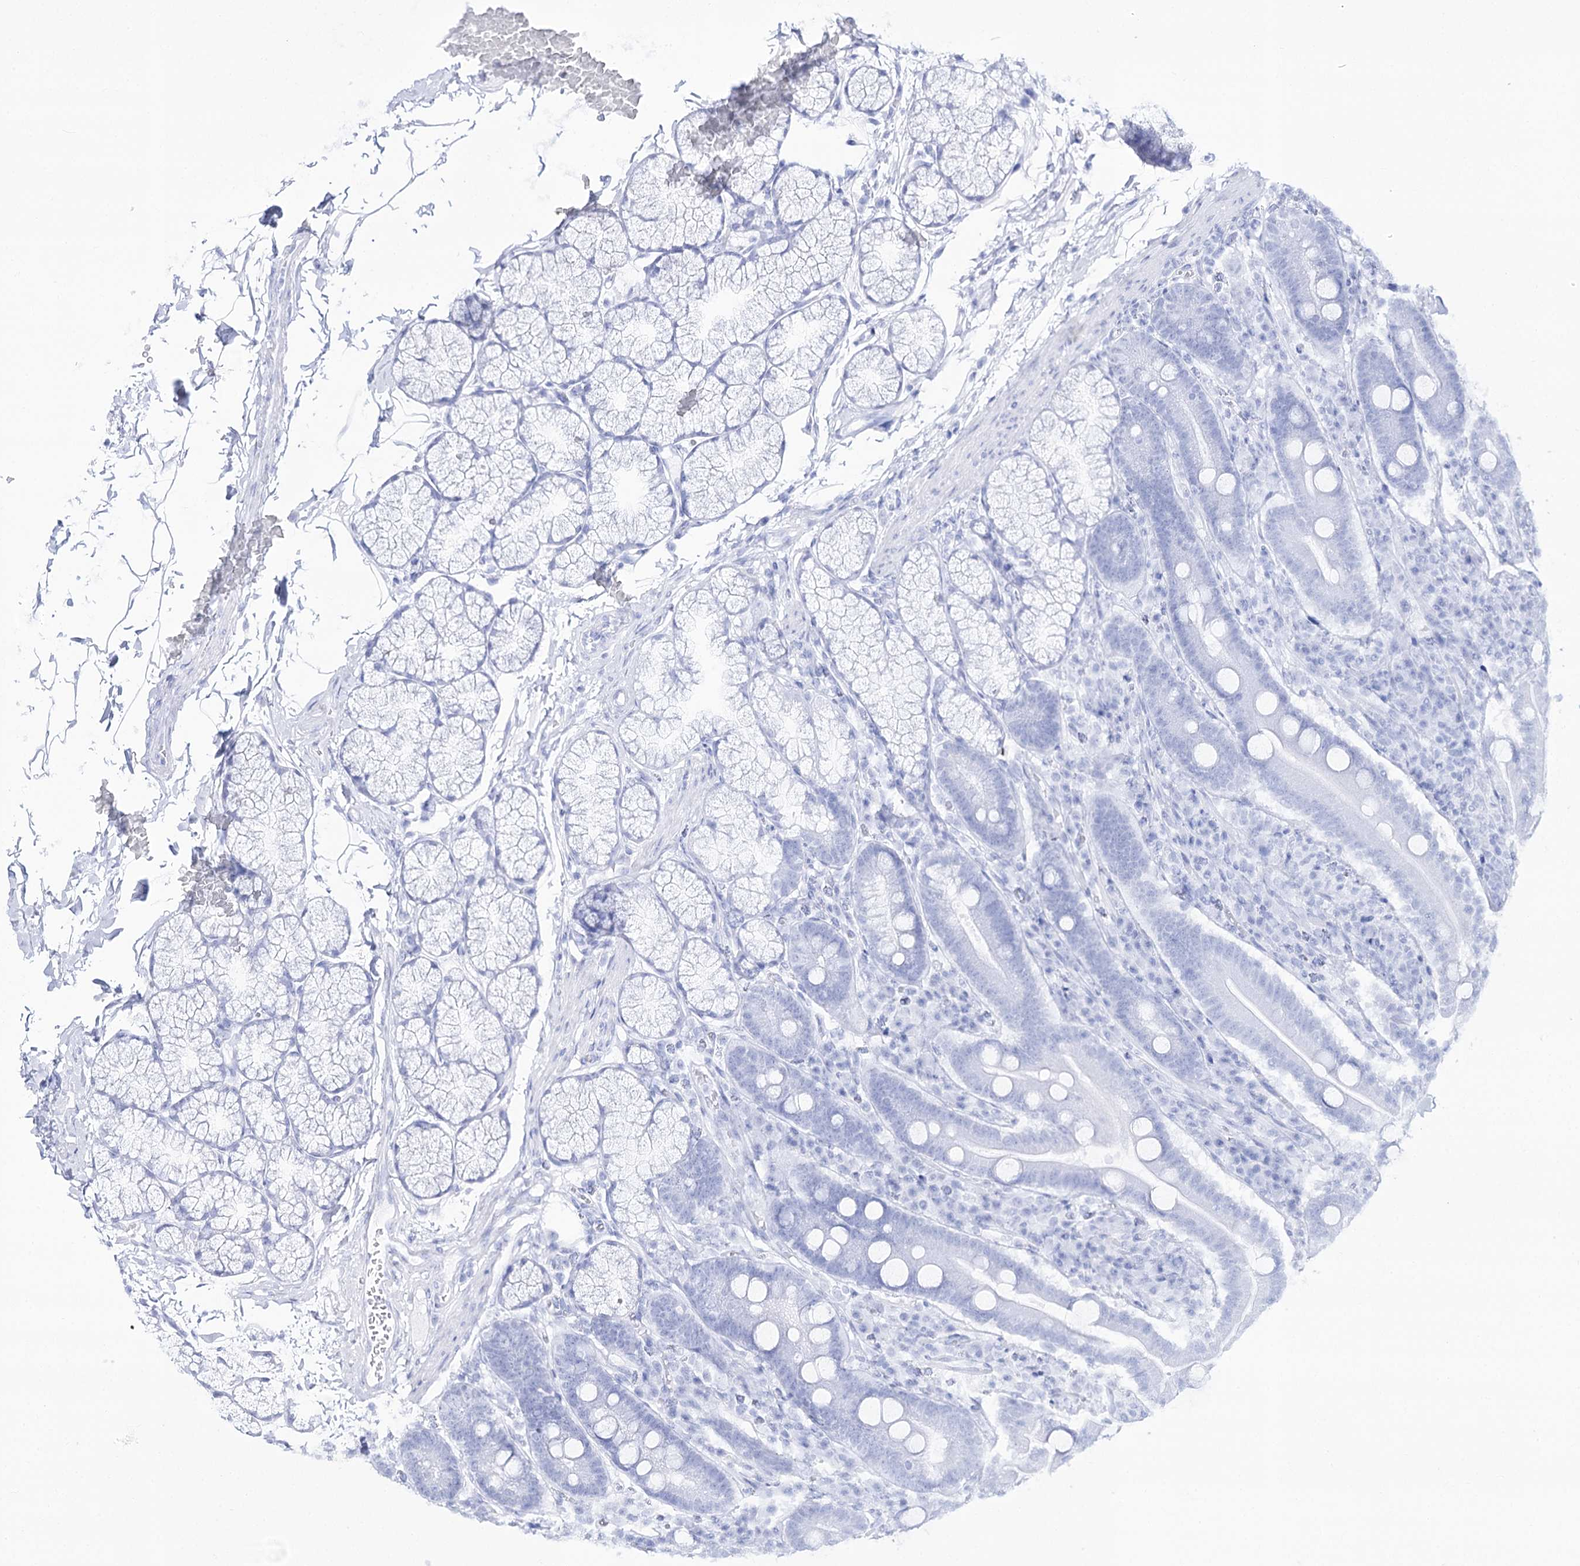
{"staining": {"intensity": "negative", "quantity": "none", "location": "none"}, "tissue": "duodenum", "cell_type": "Glandular cells", "image_type": "normal", "snomed": [{"axis": "morphology", "description": "Normal tissue, NOS"}, {"axis": "topography", "description": "Duodenum"}], "caption": "IHC image of normal human duodenum stained for a protein (brown), which exhibits no positivity in glandular cells.", "gene": "RRP9", "patient": {"sex": "male", "age": 35}}